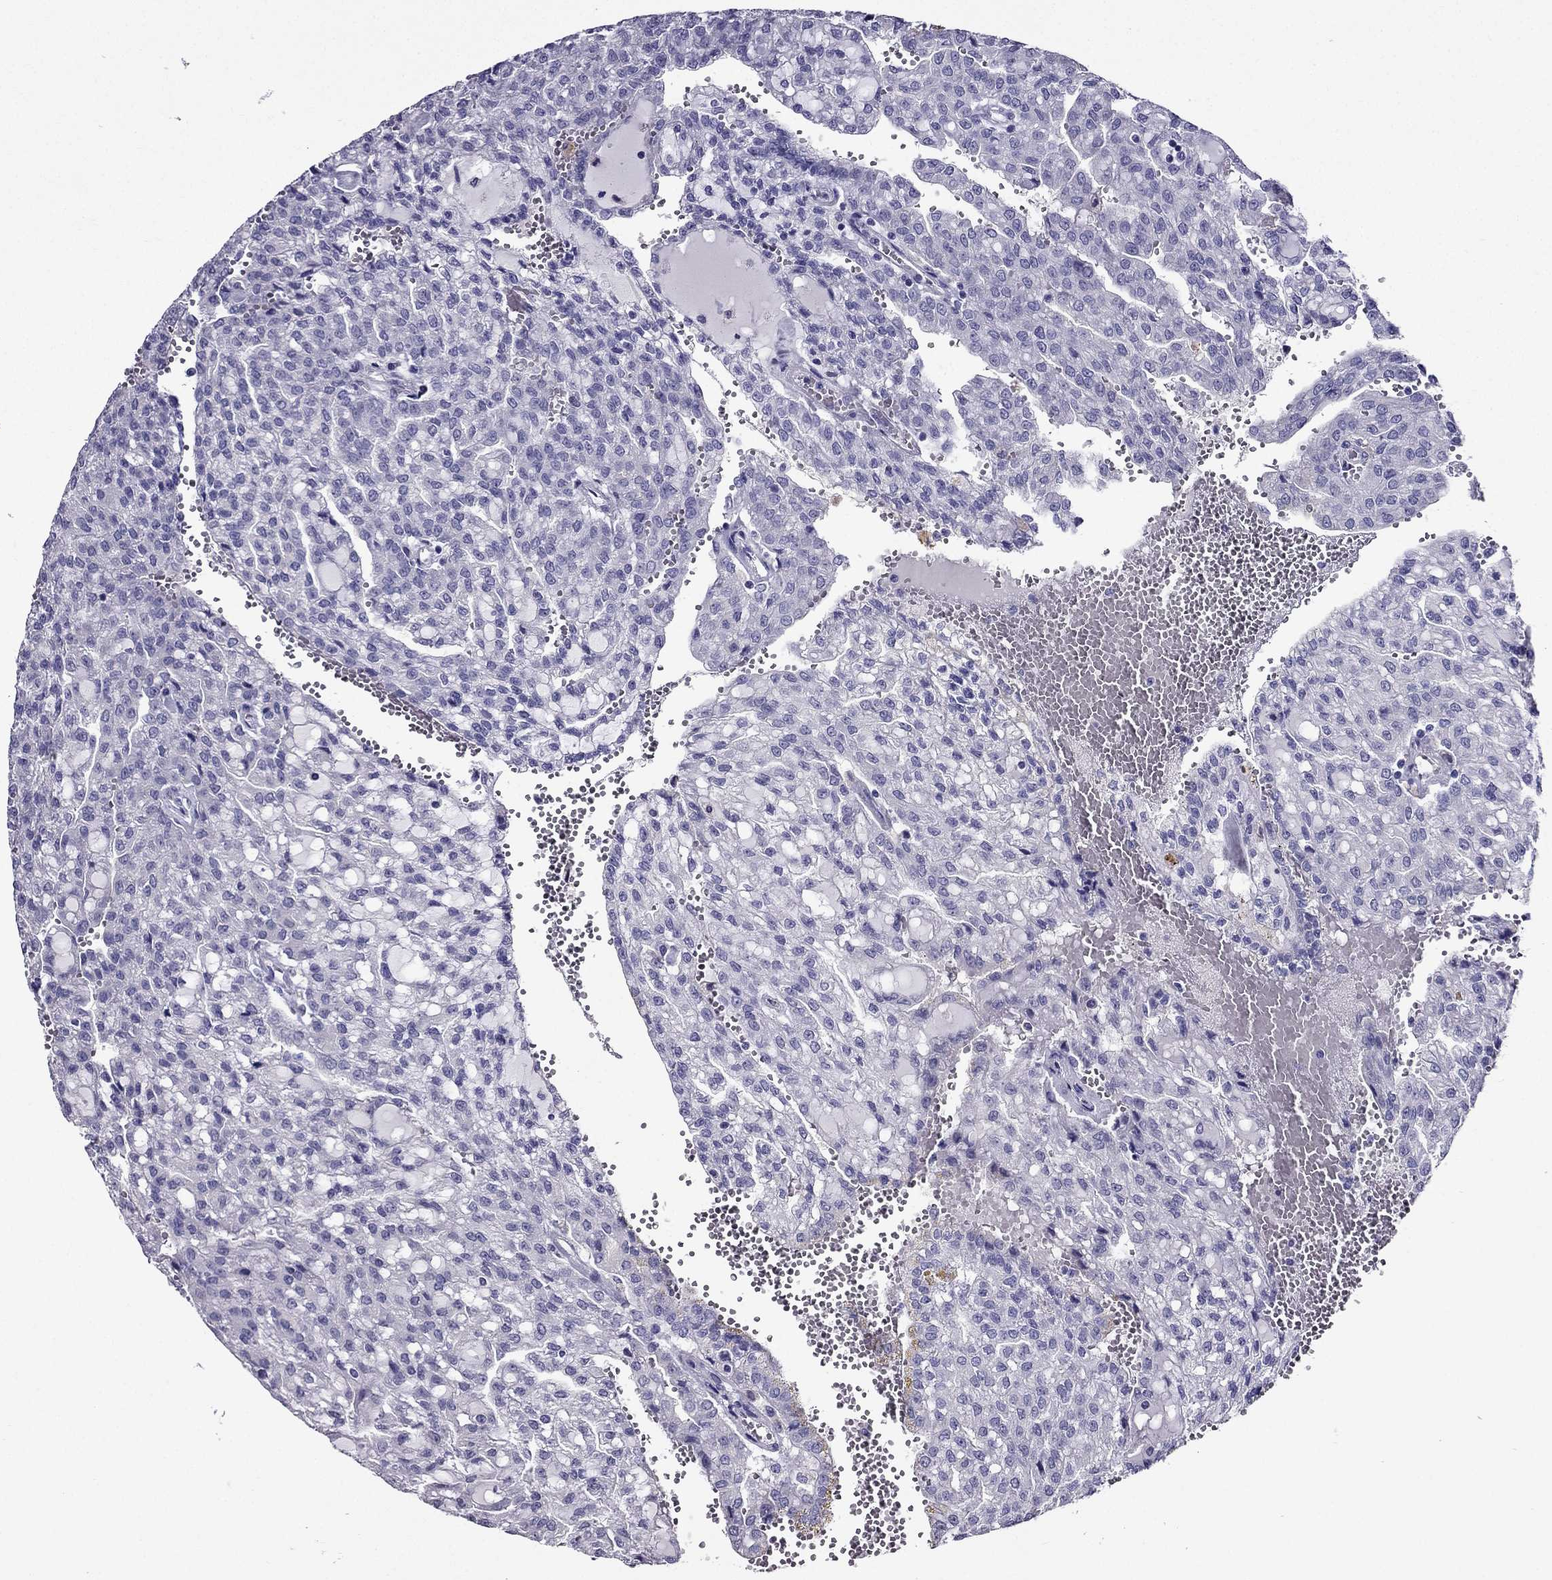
{"staining": {"intensity": "negative", "quantity": "none", "location": "none"}, "tissue": "renal cancer", "cell_type": "Tumor cells", "image_type": "cancer", "snomed": [{"axis": "morphology", "description": "Adenocarcinoma, NOS"}, {"axis": "topography", "description": "Kidney"}], "caption": "Photomicrograph shows no significant protein staining in tumor cells of renal adenocarcinoma.", "gene": "ZNF541", "patient": {"sex": "male", "age": 63}}